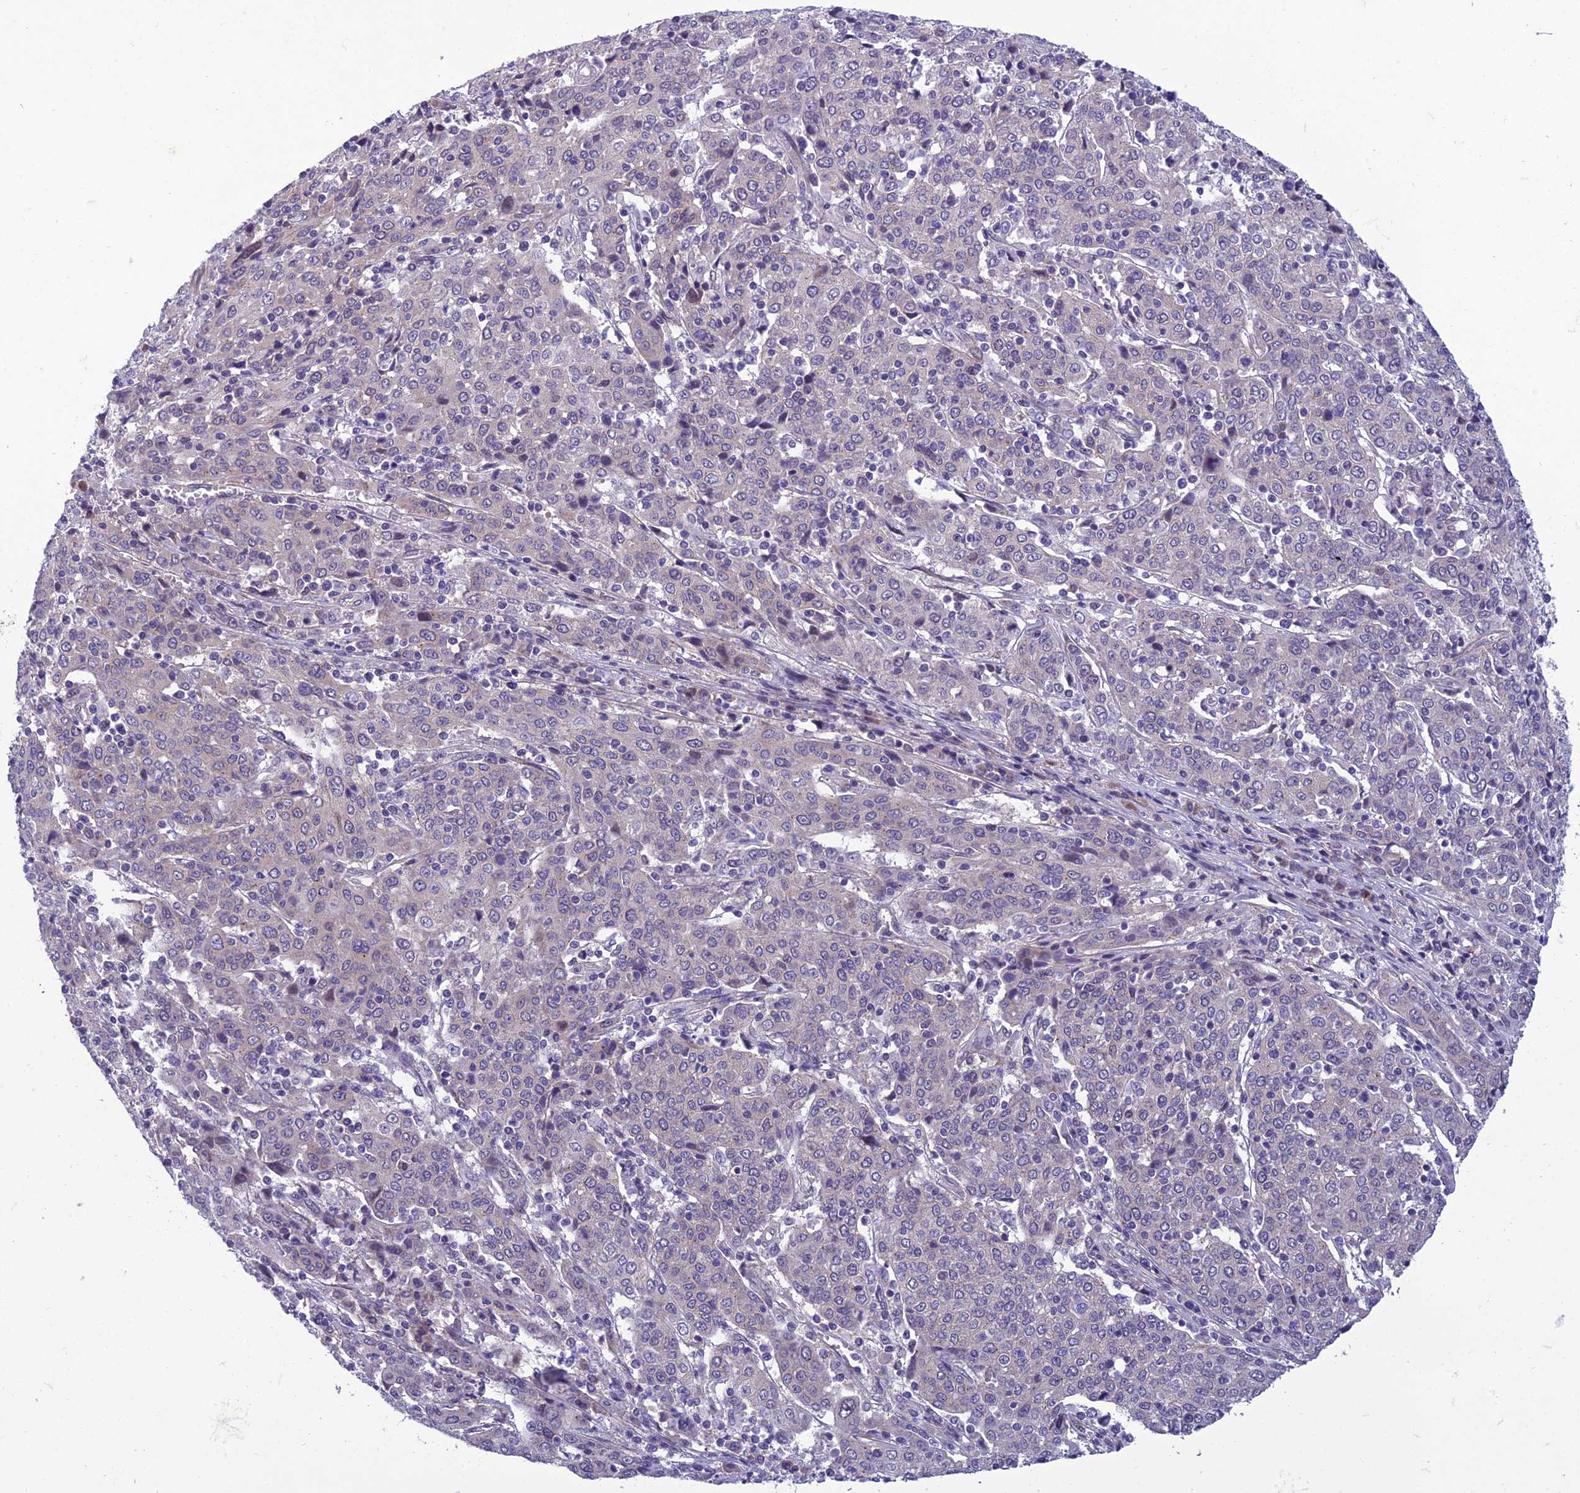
{"staining": {"intensity": "negative", "quantity": "none", "location": "none"}, "tissue": "cervical cancer", "cell_type": "Tumor cells", "image_type": "cancer", "snomed": [{"axis": "morphology", "description": "Squamous cell carcinoma, NOS"}, {"axis": "topography", "description": "Cervix"}], "caption": "Immunohistochemistry (IHC) of human squamous cell carcinoma (cervical) exhibits no expression in tumor cells.", "gene": "GAB4", "patient": {"sex": "female", "age": 67}}